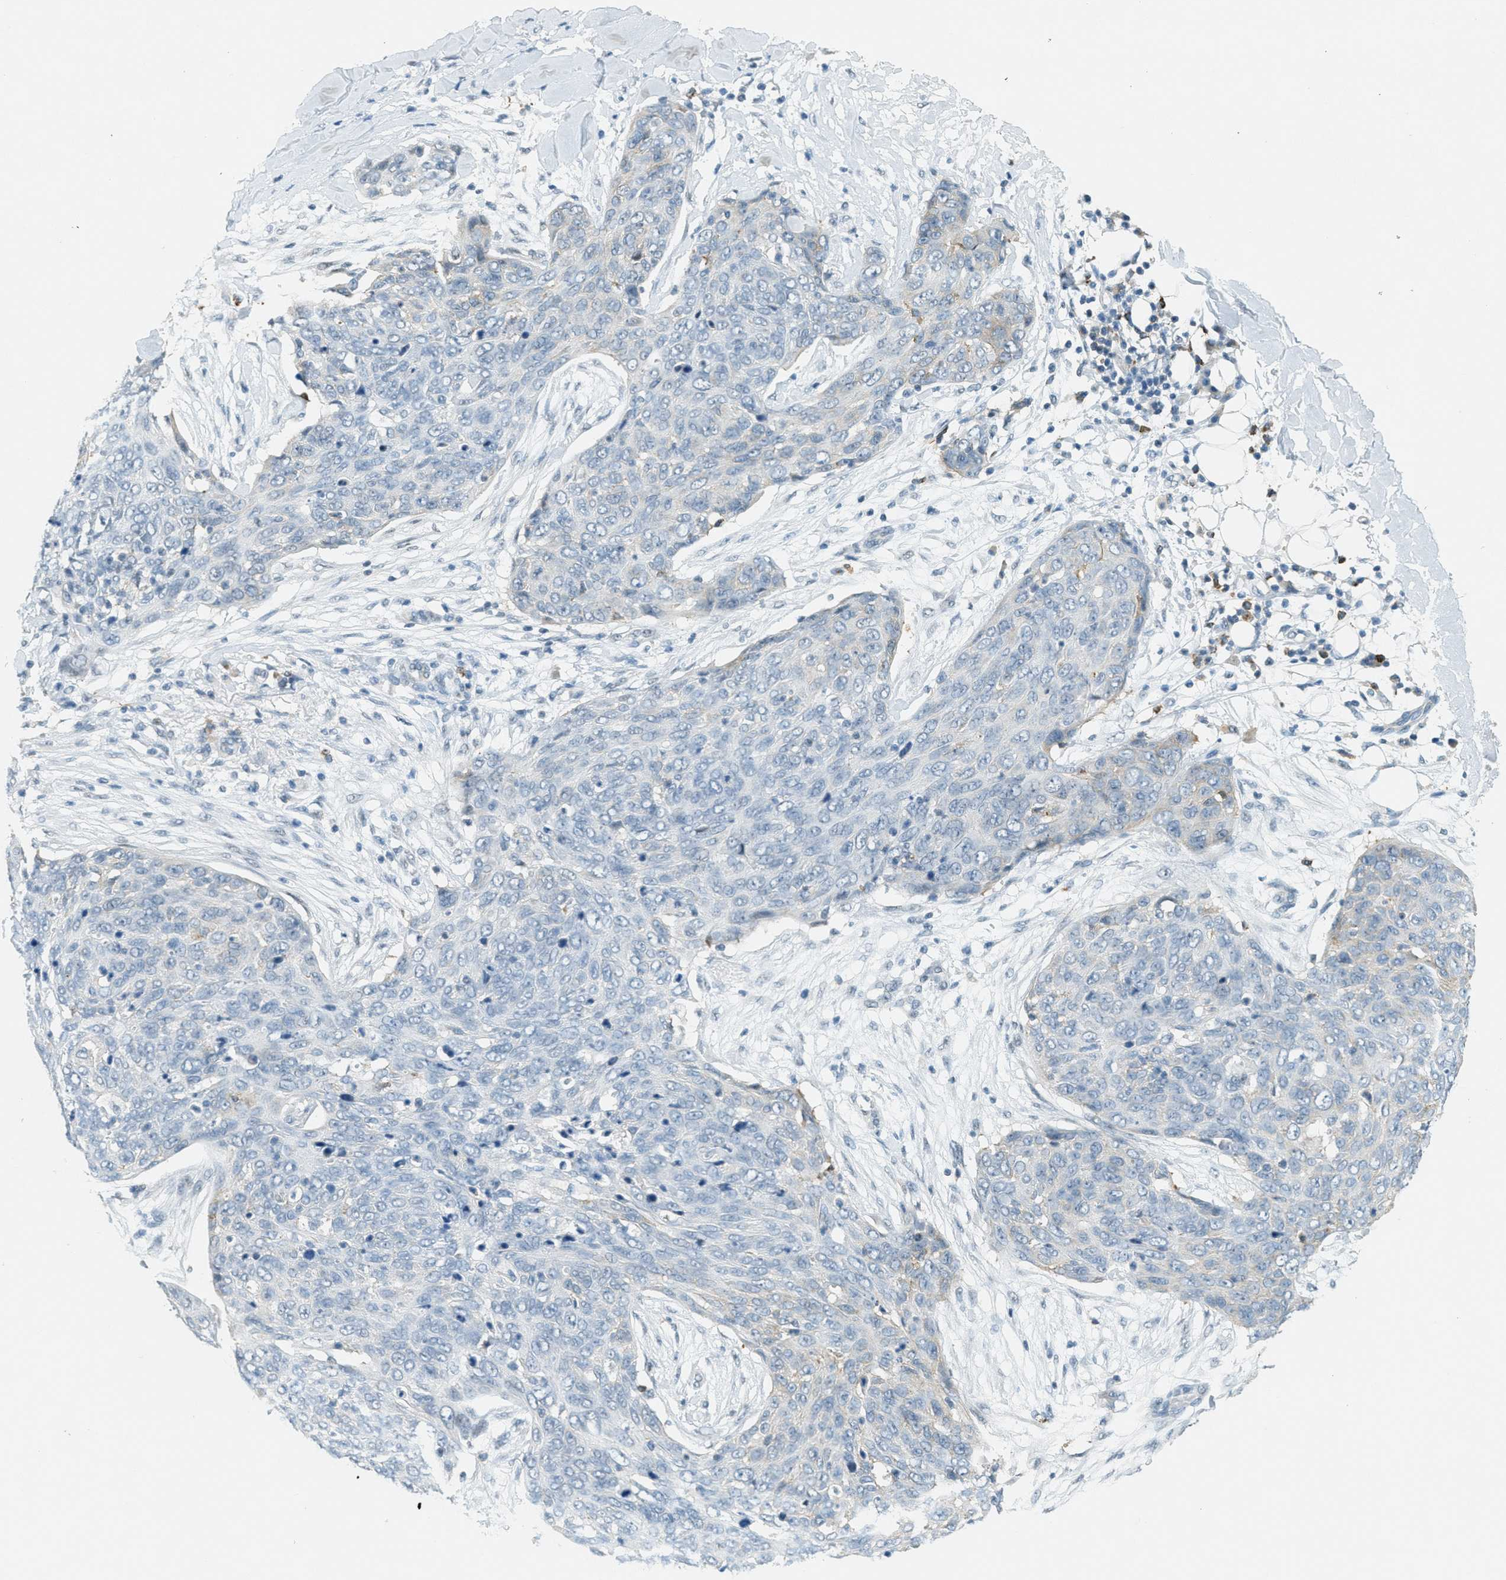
{"staining": {"intensity": "moderate", "quantity": "<25%", "location": "cytoplasmic/membranous"}, "tissue": "skin cancer", "cell_type": "Tumor cells", "image_type": "cancer", "snomed": [{"axis": "morphology", "description": "Squamous cell carcinoma in situ, NOS"}, {"axis": "morphology", "description": "Squamous cell carcinoma, NOS"}, {"axis": "topography", "description": "Skin"}], "caption": "An immunohistochemistry image of tumor tissue is shown. Protein staining in brown highlights moderate cytoplasmic/membranous positivity in skin squamous cell carcinoma in situ within tumor cells.", "gene": "FYN", "patient": {"sex": "male", "age": 93}}